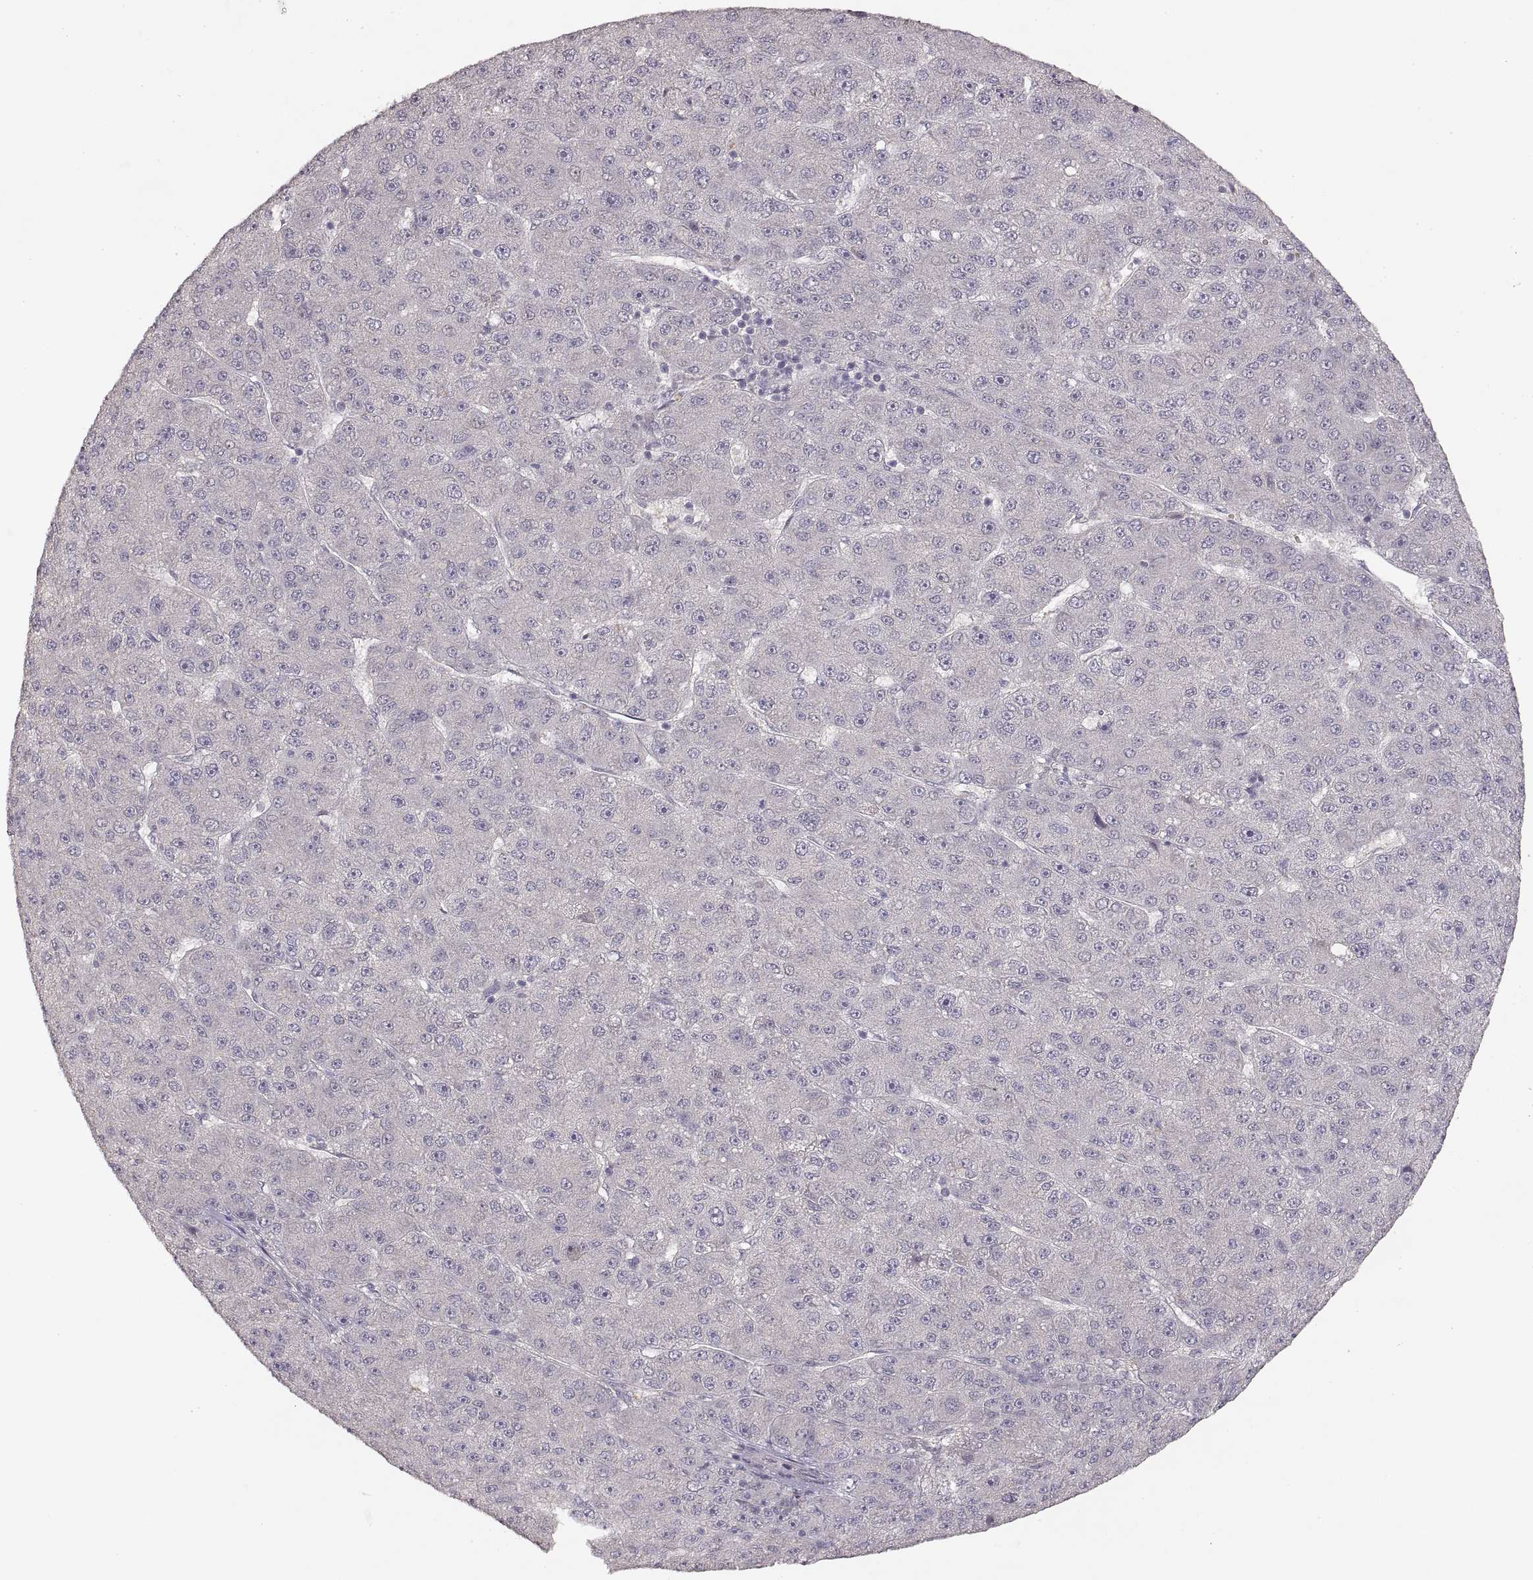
{"staining": {"intensity": "negative", "quantity": "none", "location": "none"}, "tissue": "liver cancer", "cell_type": "Tumor cells", "image_type": "cancer", "snomed": [{"axis": "morphology", "description": "Carcinoma, Hepatocellular, NOS"}, {"axis": "topography", "description": "Liver"}], "caption": "Immunohistochemistry (IHC) of hepatocellular carcinoma (liver) displays no staining in tumor cells. (Brightfield microscopy of DAB (3,3'-diaminobenzidine) immunohistochemistry (IHC) at high magnification).", "gene": "LAMC2", "patient": {"sex": "male", "age": 67}}